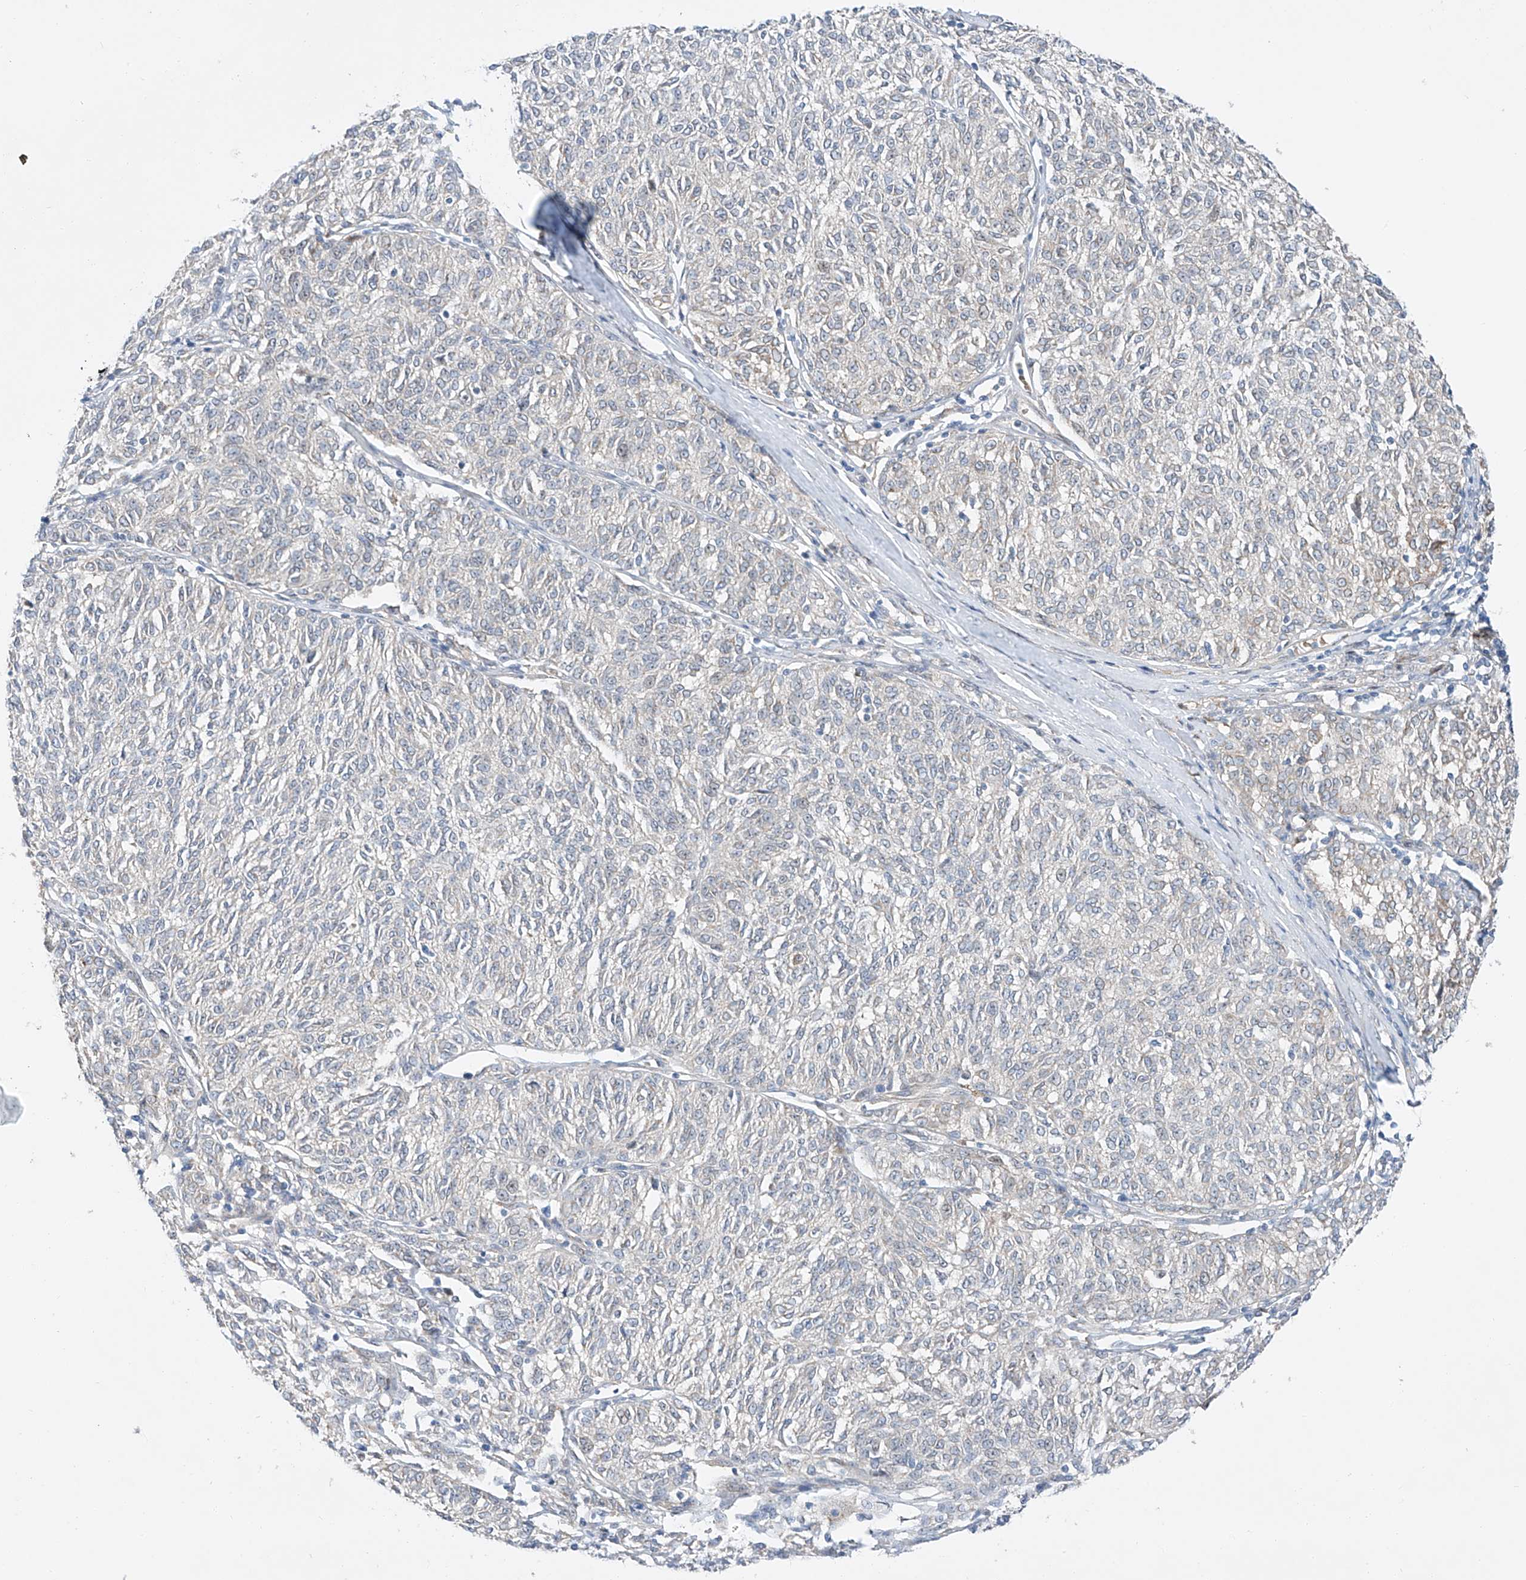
{"staining": {"intensity": "negative", "quantity": "none", "location": "none"}, "tissue": "melanoma", "cell_type": "Tumor cells", "image_type": "cancer", "snomed": [{"axis": "morphology", "description": "Malignant melanoma, NOS"}, {"axis": "topography", "description": "Skin"}], "caption": "The histopathology image reveals no significant positivity in tumor cells of melanoma.", "gene": "CLDND1", "patient": {"sex": "female", "age": 72}}